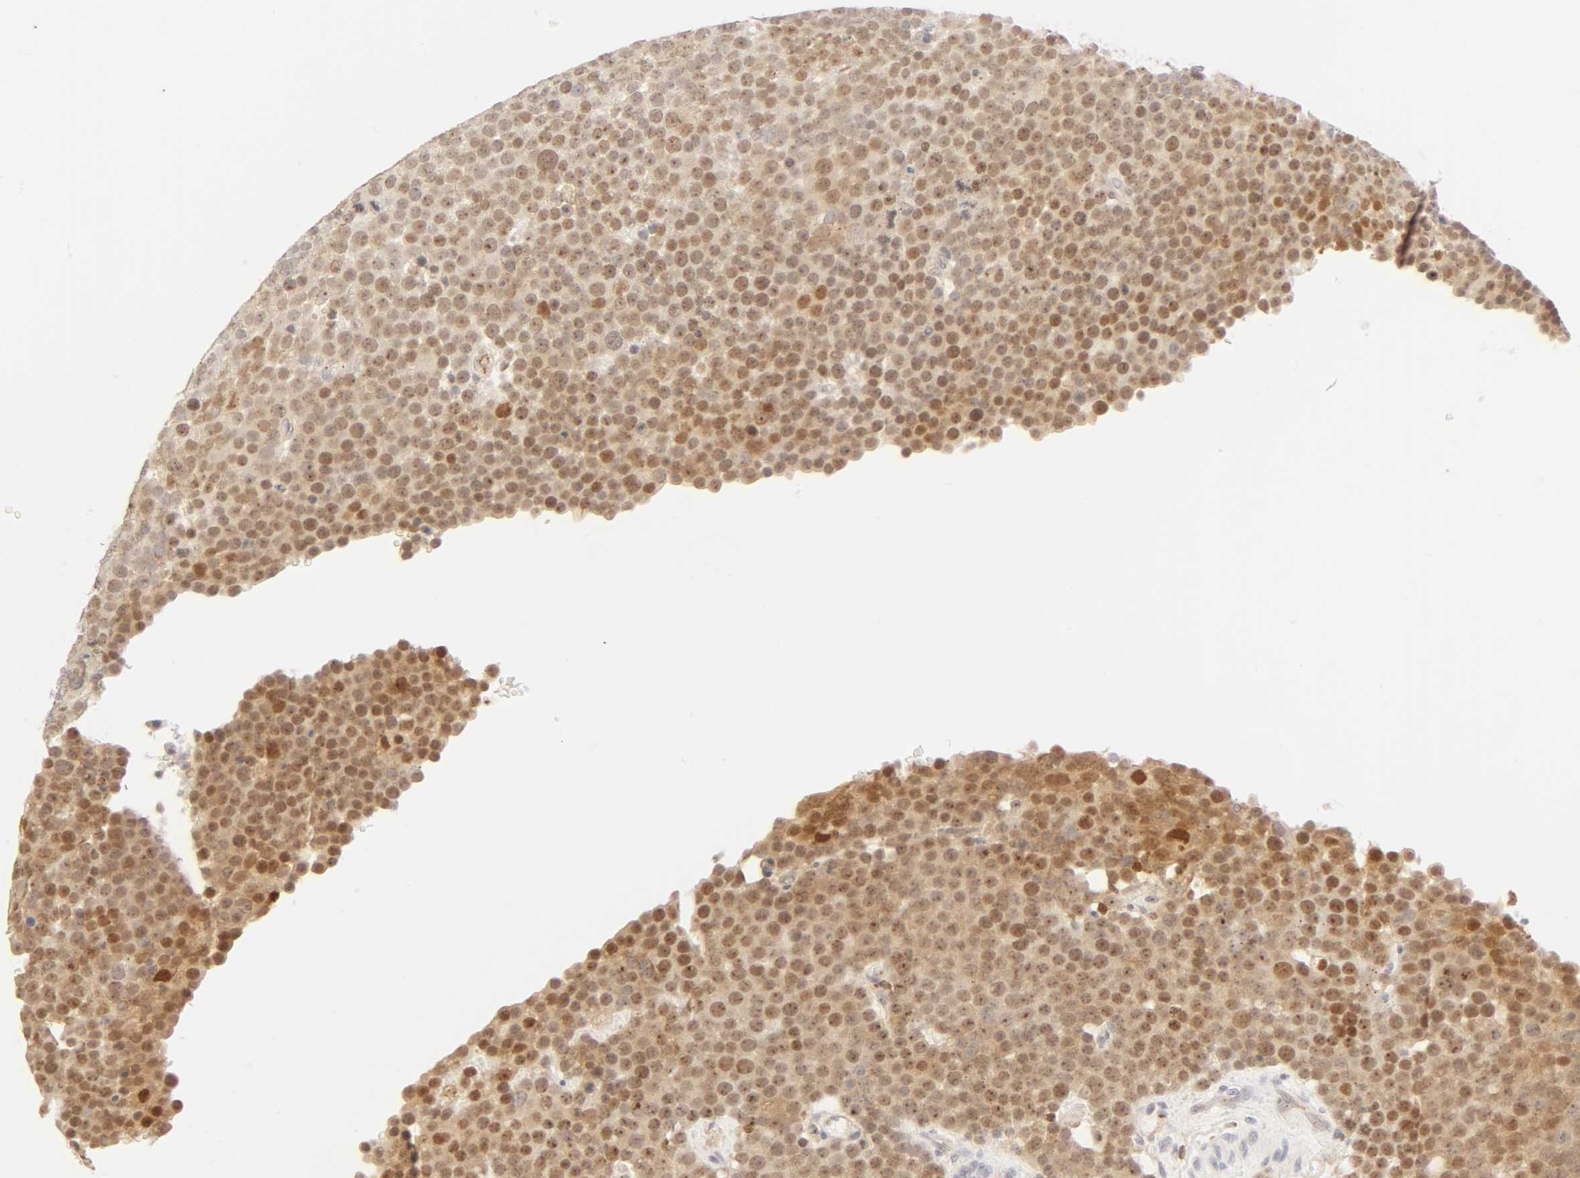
{"staining": {"intensity": "strong", "quantity": ">75%", "location": "cytoplasmic/membranous,nuclear"}, "tissue": "testis cancer", "cell_type": "Tumor cells", "image_type": "cancer", "snomed": [{"axis": "morphology", "description": "Seminoma, NOS"}, {"axis": "topography", "description": "Testis"}], "caption": "The photomicrograph reveals staining of seminoma (testis), revealing strong cytoplasmic/membranous and nuclear protein staining (brown color) within tumor cells. (IHC, brightfield microscopy, high magnification).", "gene": "KIF2A", "patient": {"sex": "male", "age": 71}}